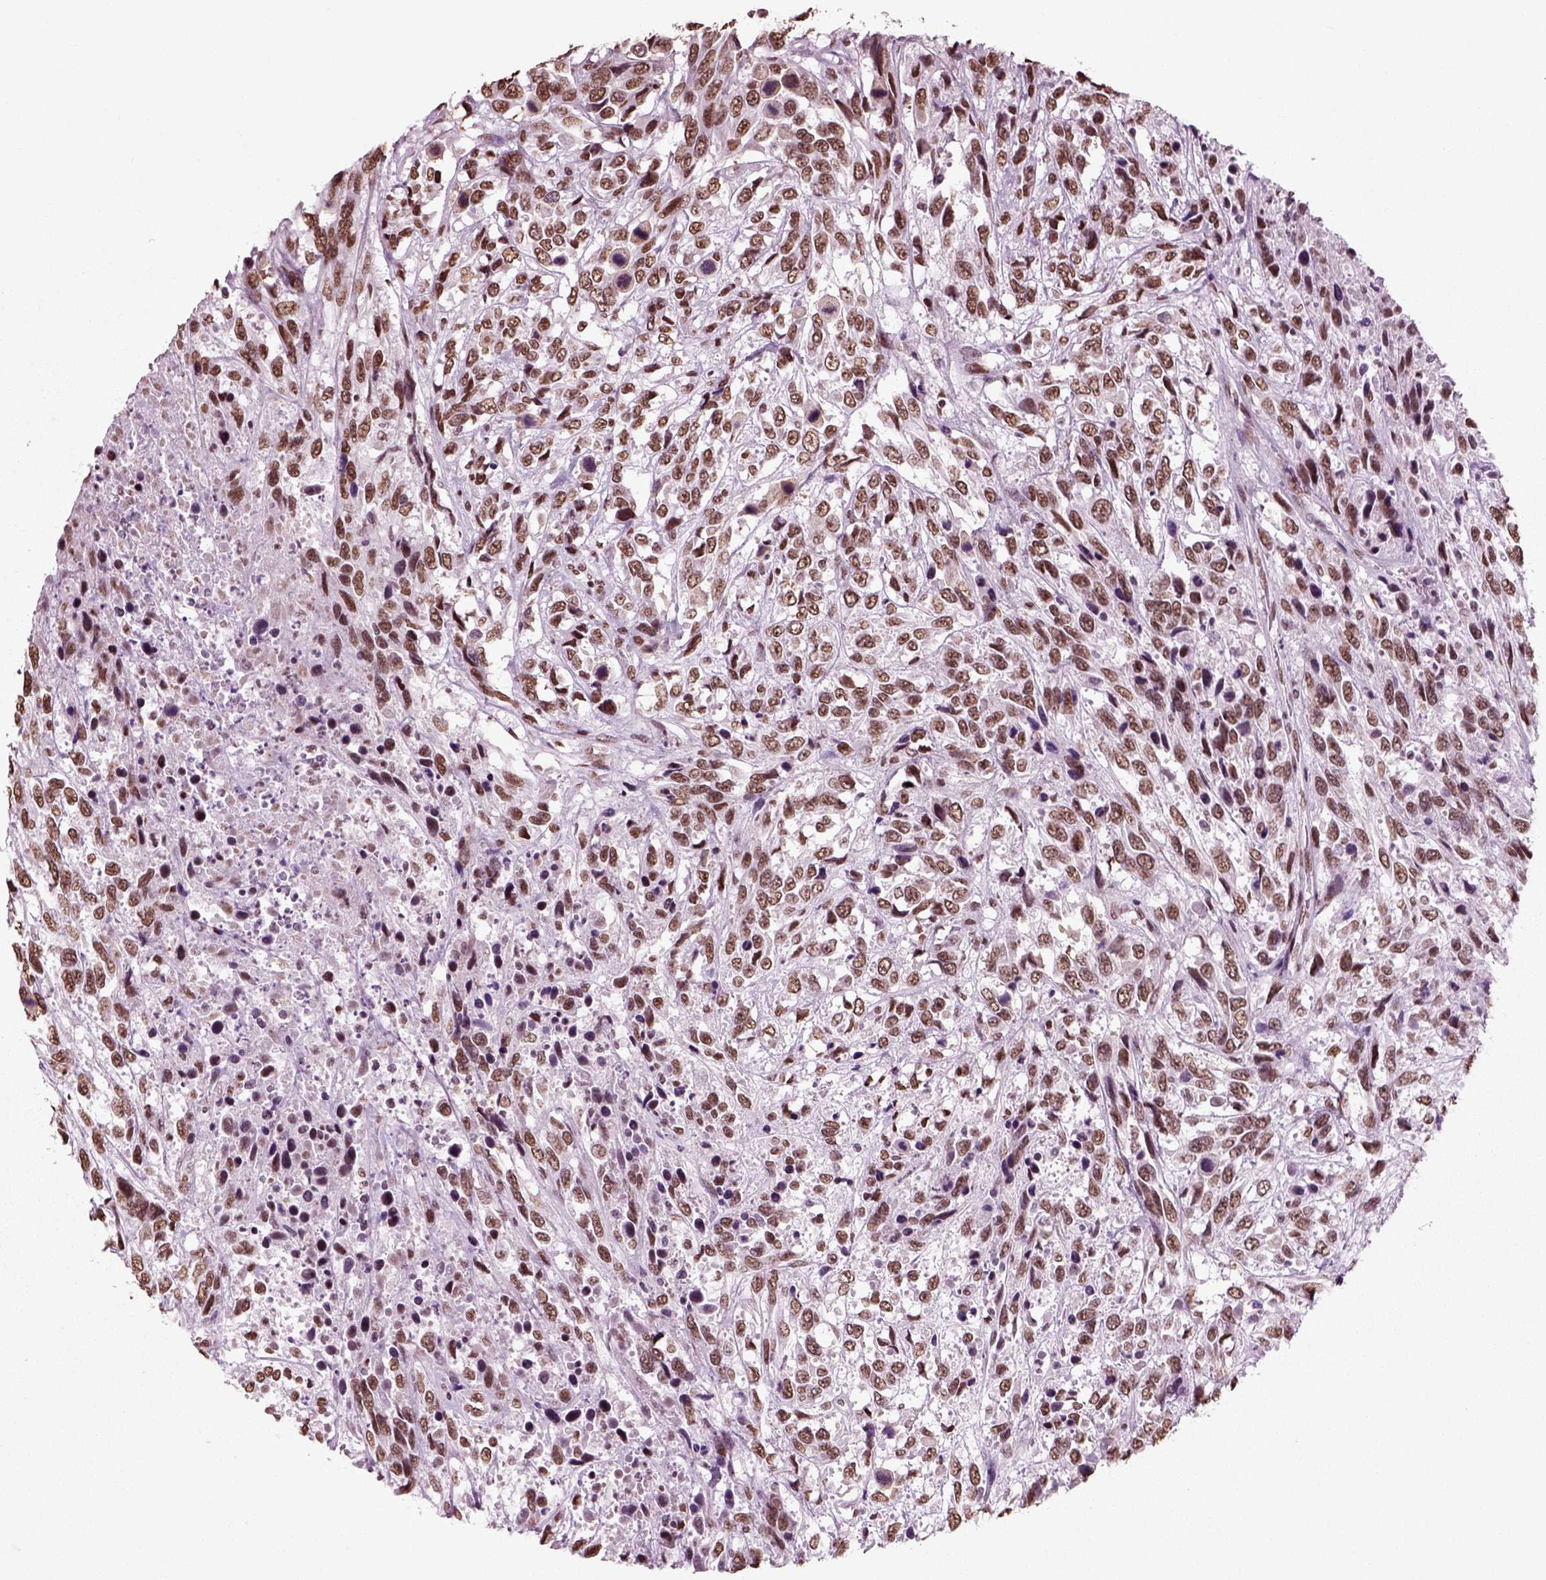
{"staining": {"intensity": "moderate", "quantity": ">75%", "location": "nuclear"}, "tissue": "urothelial cancer", "cell_type": "Tumor cells", "image_type": "cancer", "snomed": [{"axis": "morphology", "description": "Urothelial carcinoma, High grade"}, {"axis": "topography", "description": "Urinary bladder"}], "caption": "Immunohistochemistry (DAB (3,3'-diaminobenzidine)) staining of urothelial carcinoma (high-grade) shows moderate nuclear protein staining in about >75% of tumor cells. (IHC, brightfield microscopy, high magnification).", "gene": "POLR1H", "patient": {"sex": "female", "age": 70}}